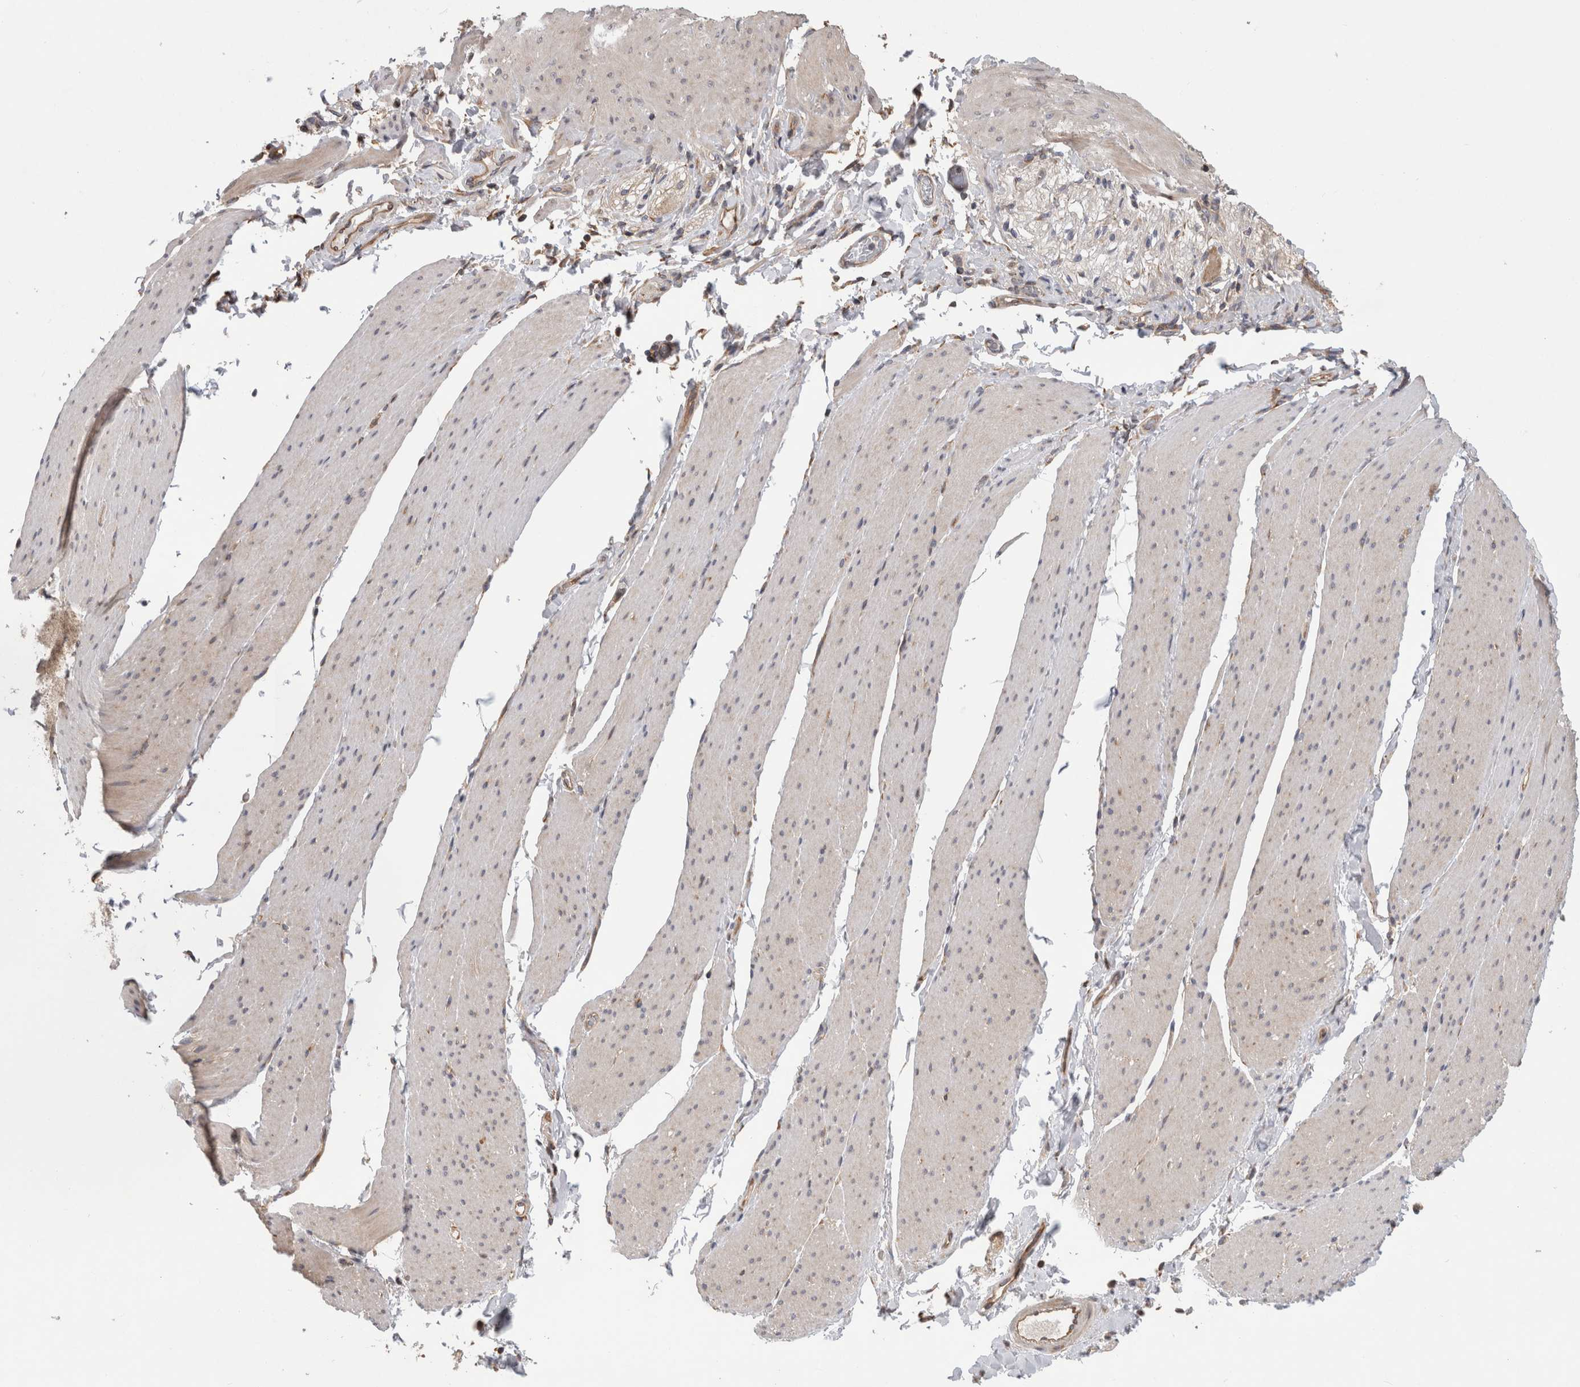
{"staining": {"intensity": "negative", "quantity": "none", "location": "none"}, "tissue": "smooth muscle", "cell_type": "Smooth muscle cells", "image_type": "normal", "snomed": [{"axis": "morphology", "description": "Normal tissue, NOS"}, {"axis": "topography", "description": "Smooth muscle"}, {"axis": "topography", "description": "Small intestine"}], "caption": "This is a image of immunohistochemistry staining of normal smooth muscle, which shows no expression in smooth muscle cells.", "gene": "PARP6", "patient": {"sex": "female", "age": 84}}